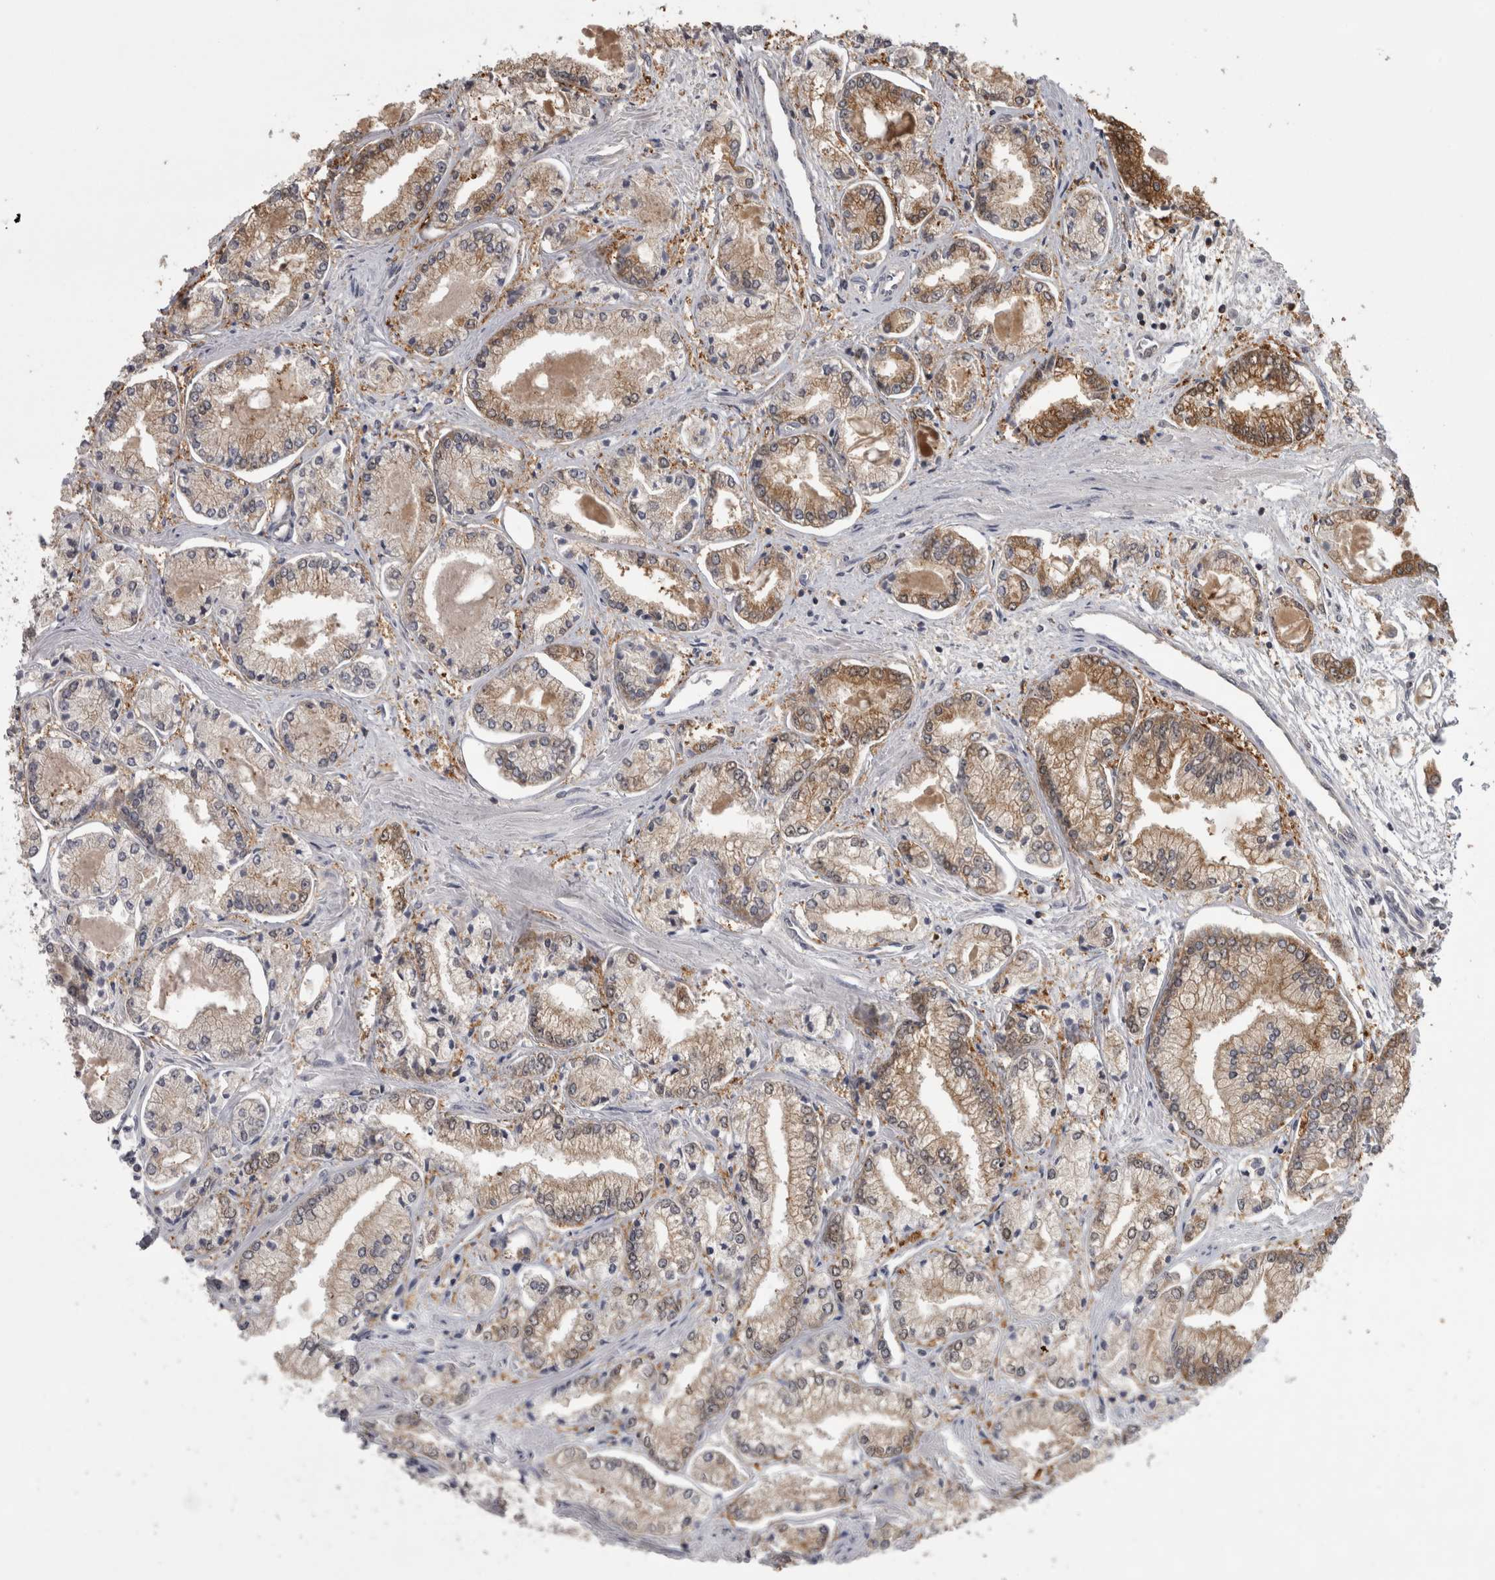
{"staining": {"intensity": "moderate", "quantity": ">75%", "location": "cytoplasmic/membranous"}, "tissue": "prostate cancer", "cell_type": "Tumor cells", "image_type": "cancer", "snomed": [{"axis": "morphology", "description": "Adenocarcinoma, Low grade"}, {"axis": "topography", "description": "Prostate"}], "caption": "Protein analysis of prostate cancer (low-grade adenocarcinoma) tissue displays moderate cytoplasmic/membranous staining in about >75% of tumor cells. Nuclei are stained in blue.", "gene": "APRT", "patient": {"sex": "male", "age": 52}}